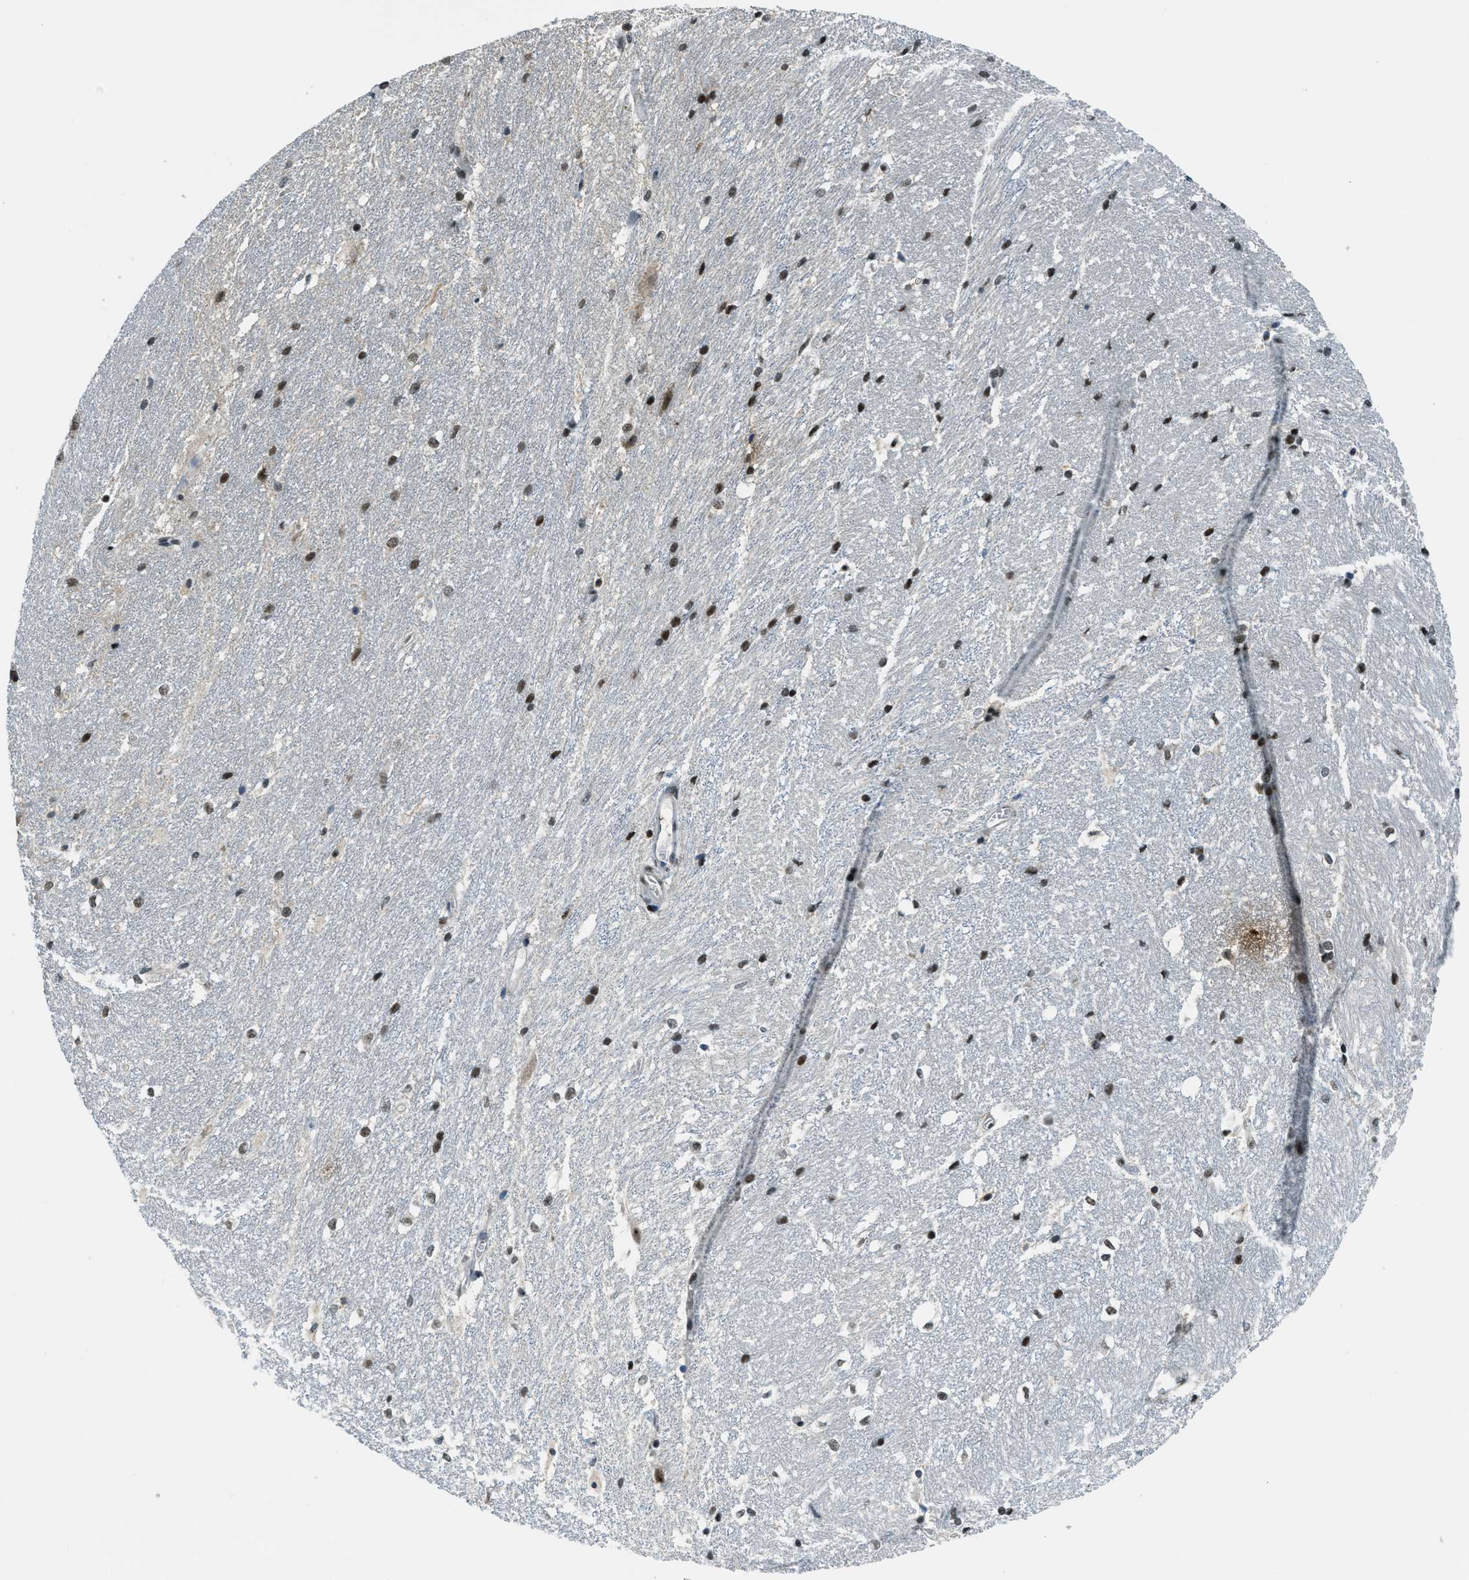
{"staining": {"intensity": "moderate", "quantity": "25%-75%", "location": "nuclear"}, "tissue": "hippocampus", "cell_type": "Glial cells", "image_type": "normal", "snomed": [{"axis": "morphology", "description": "Normal tissue, NOS"}, {"axis": "topography", "description": "Hippocampus"}], "caption": "Approximately 25%-75% of glial cells in unremarkable hippocampus reveal moderate nuclear protein positivity as visualized by brown immunohistochemical staining.", "gene": "KLF6", "patient": {"sex": "female", "age": 19}}